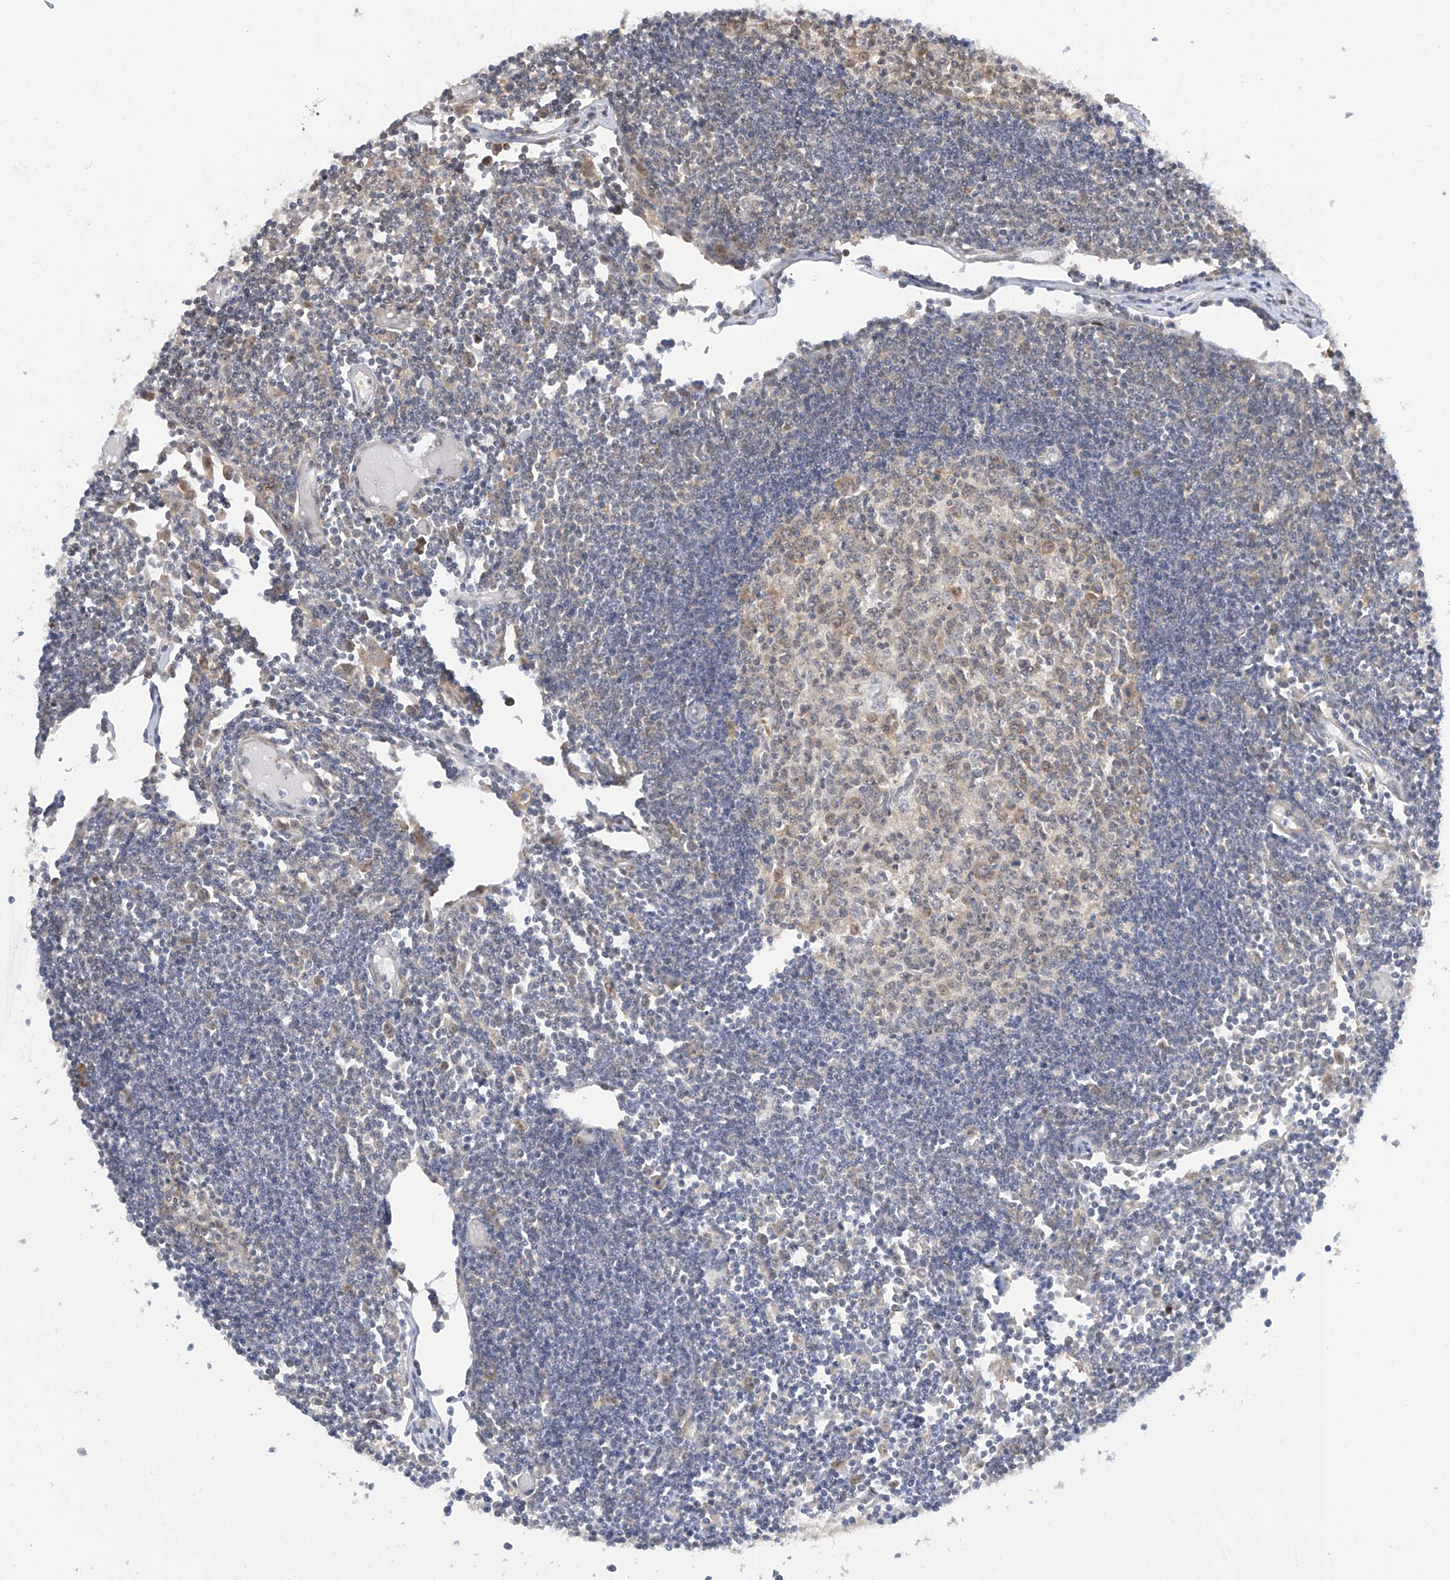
{"staining": {"intensity": "moderate", "quantity": "<25%", "location": "cytoplasmic/membranous"}, "tissue": "lymph node", "cell_type": "Germinal center cells", "image_type": "normal", "snomed": [{"axis": "morphology", "description": "Normal tissue, NOS"}, {"axis": "topography", "description": "Lymph node"}], "caption": "Lymph node stained with immunohistochemistry (IHC) displays moderate cytoplasmic/membranous expression in about <25% of germinal center cells. The staining was performed using DAB to visualize the protein expression in brown, while the nuclei were stained in blue with hematoxylin (Magnification: 20x).", "gene": "TTC38", "patient": {"sex": "female", "age": 11}}